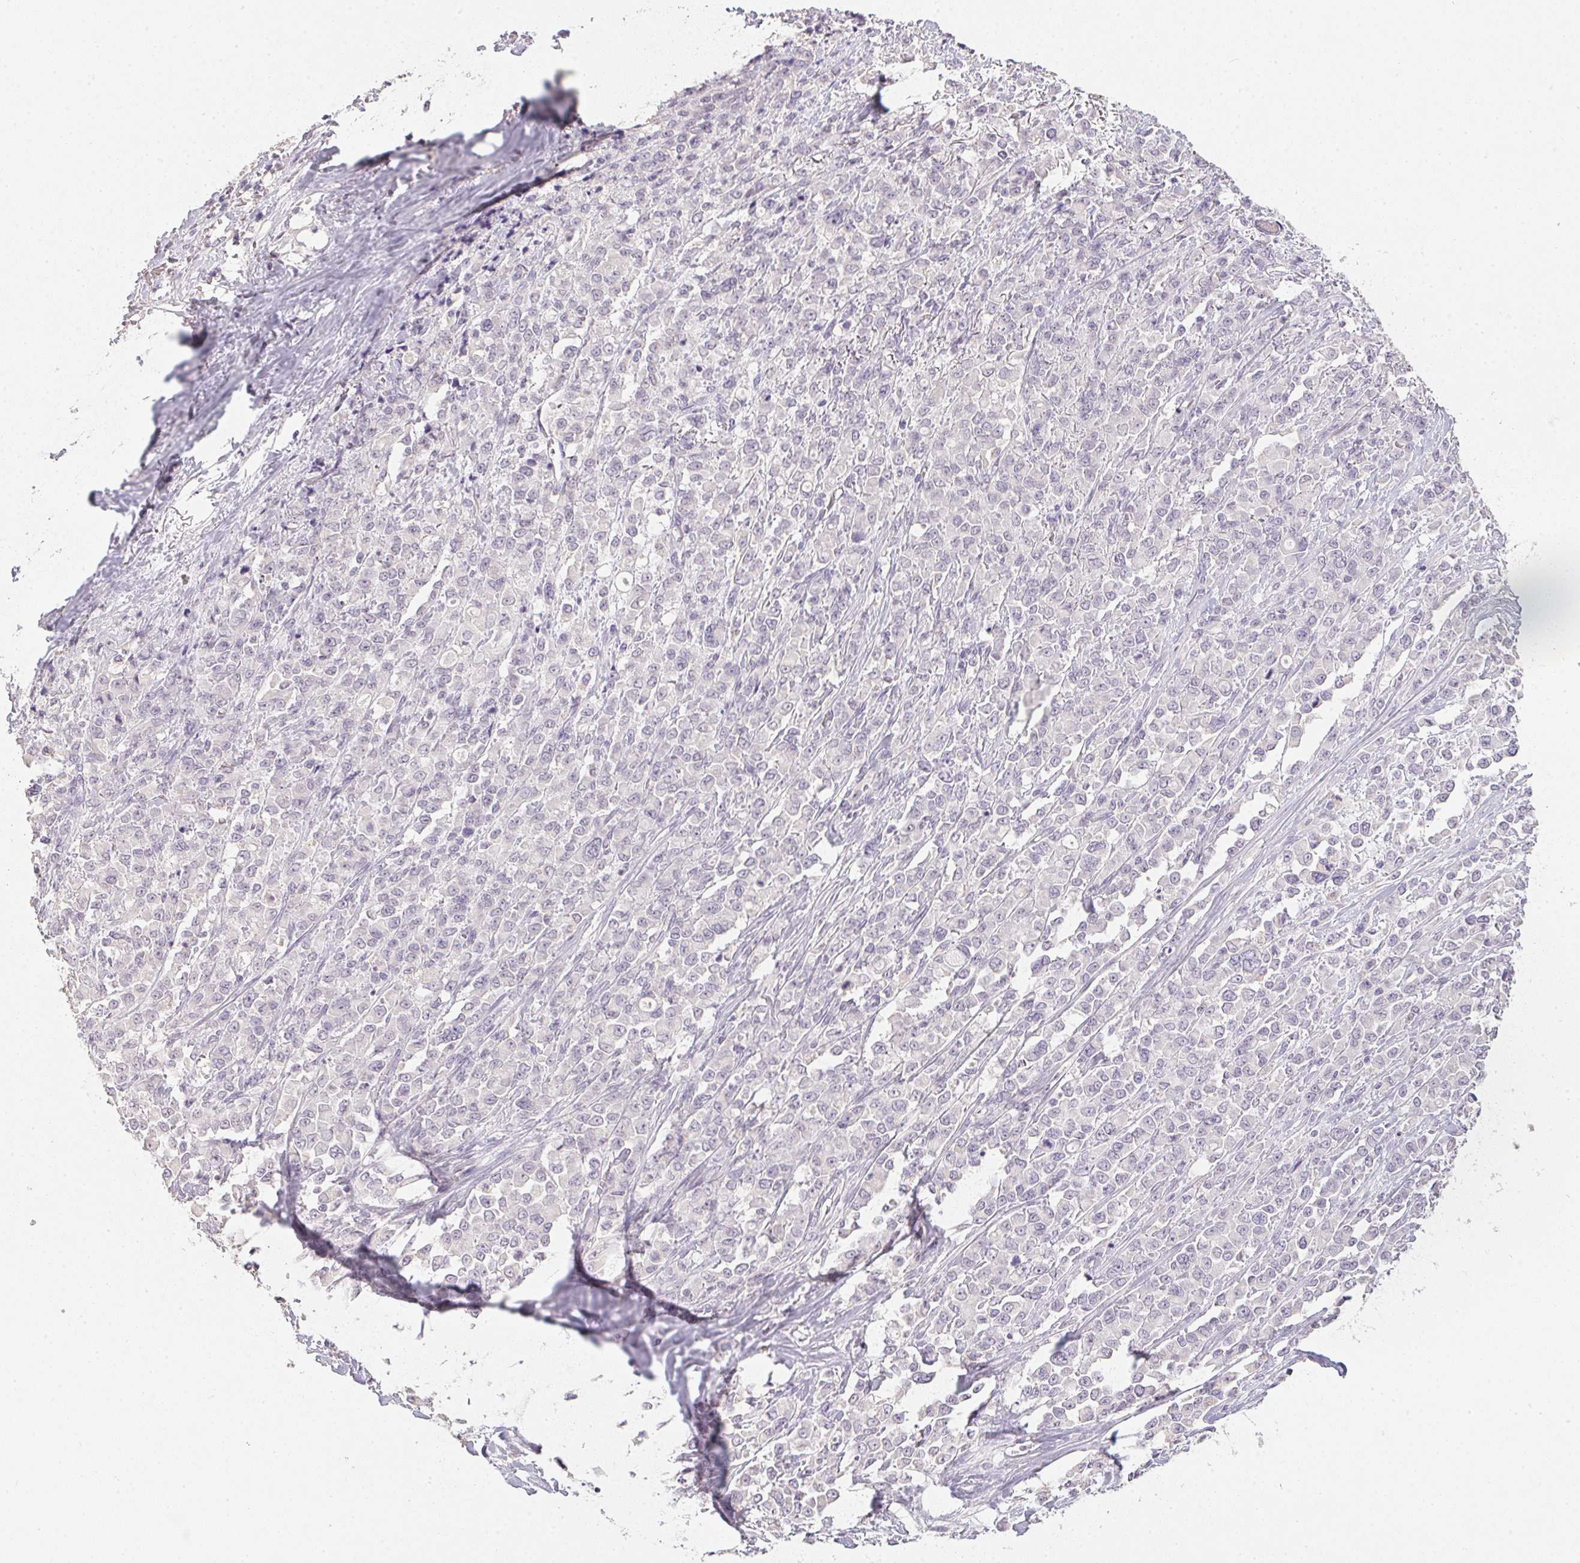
{"staining": {"intensity": "negative", "quantity": "none", "location": "none"}, "tissue": "stomach cancer", "cell_type": "Tumor cells", "image_type": "cancer", "snomed": [{"axis": "morphology", "description": "Adenocarcinoma, NOS"}, {"axis": "topography", "description": "Stomach"}], "caption": "IHC of stomach cancer exhibits no expression in tumor cells.", "gene": "PPY", "patient": {"sex": "female", "age": 76}}